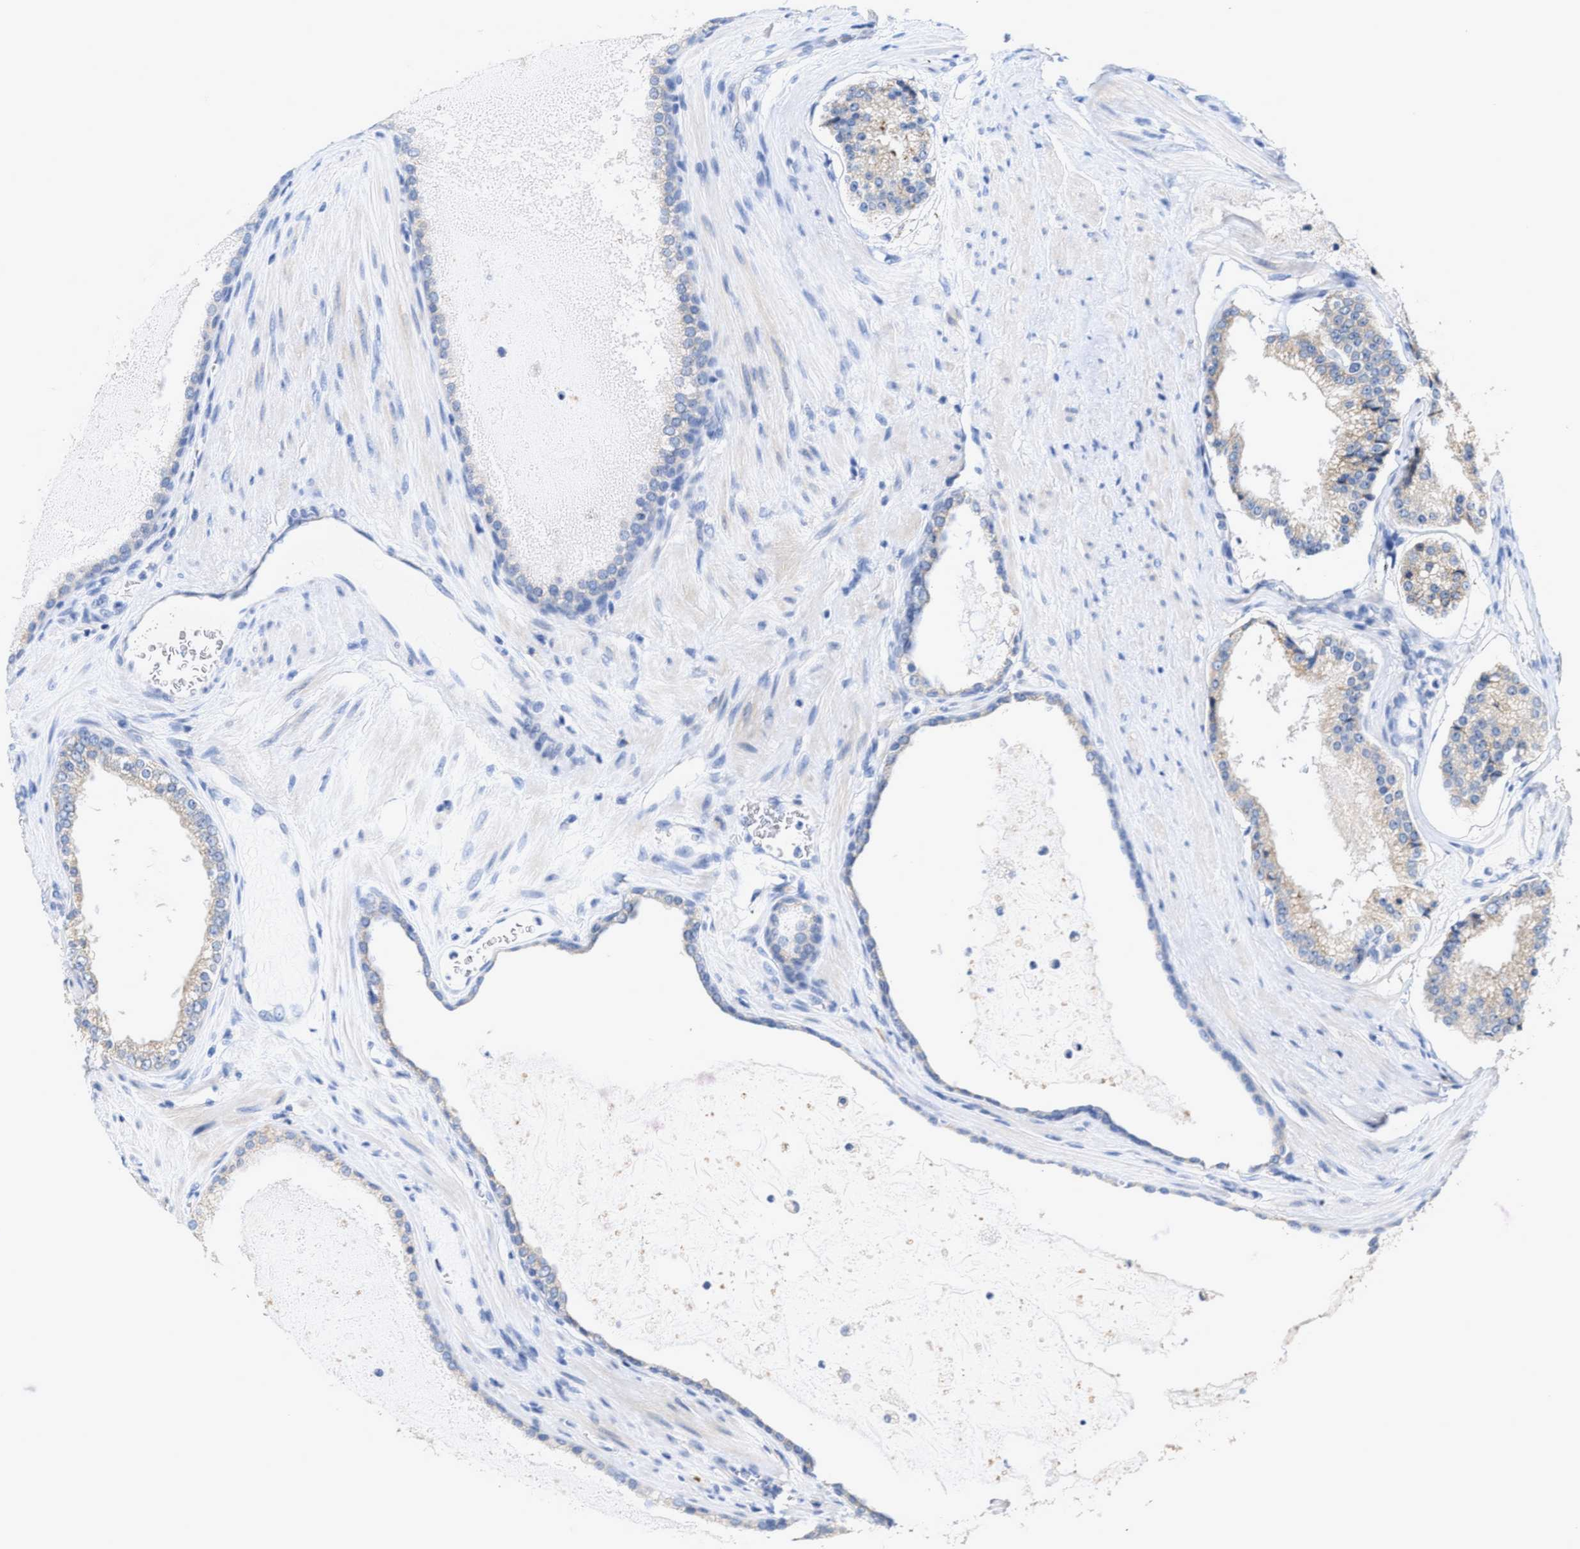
{"staining": {"intensity": "weak", "quantity": "<25%", "location": "cytoplasmic/membranous"}, "tissue": "prostate cancer", "cell_type": "Tumor cells", "image_type": "cancer", "snomed": [{"axis": "morphology", "description": "Adenocarcinoma, Low grade"}, {"axis": "topography", "description": "Prostate"}], "caption": "Histopathology image shows no significant protein positivity in tumor cells of prostate cancer.", "gene": "RYR2", "patient": {"sex": "male", "age": 70}}